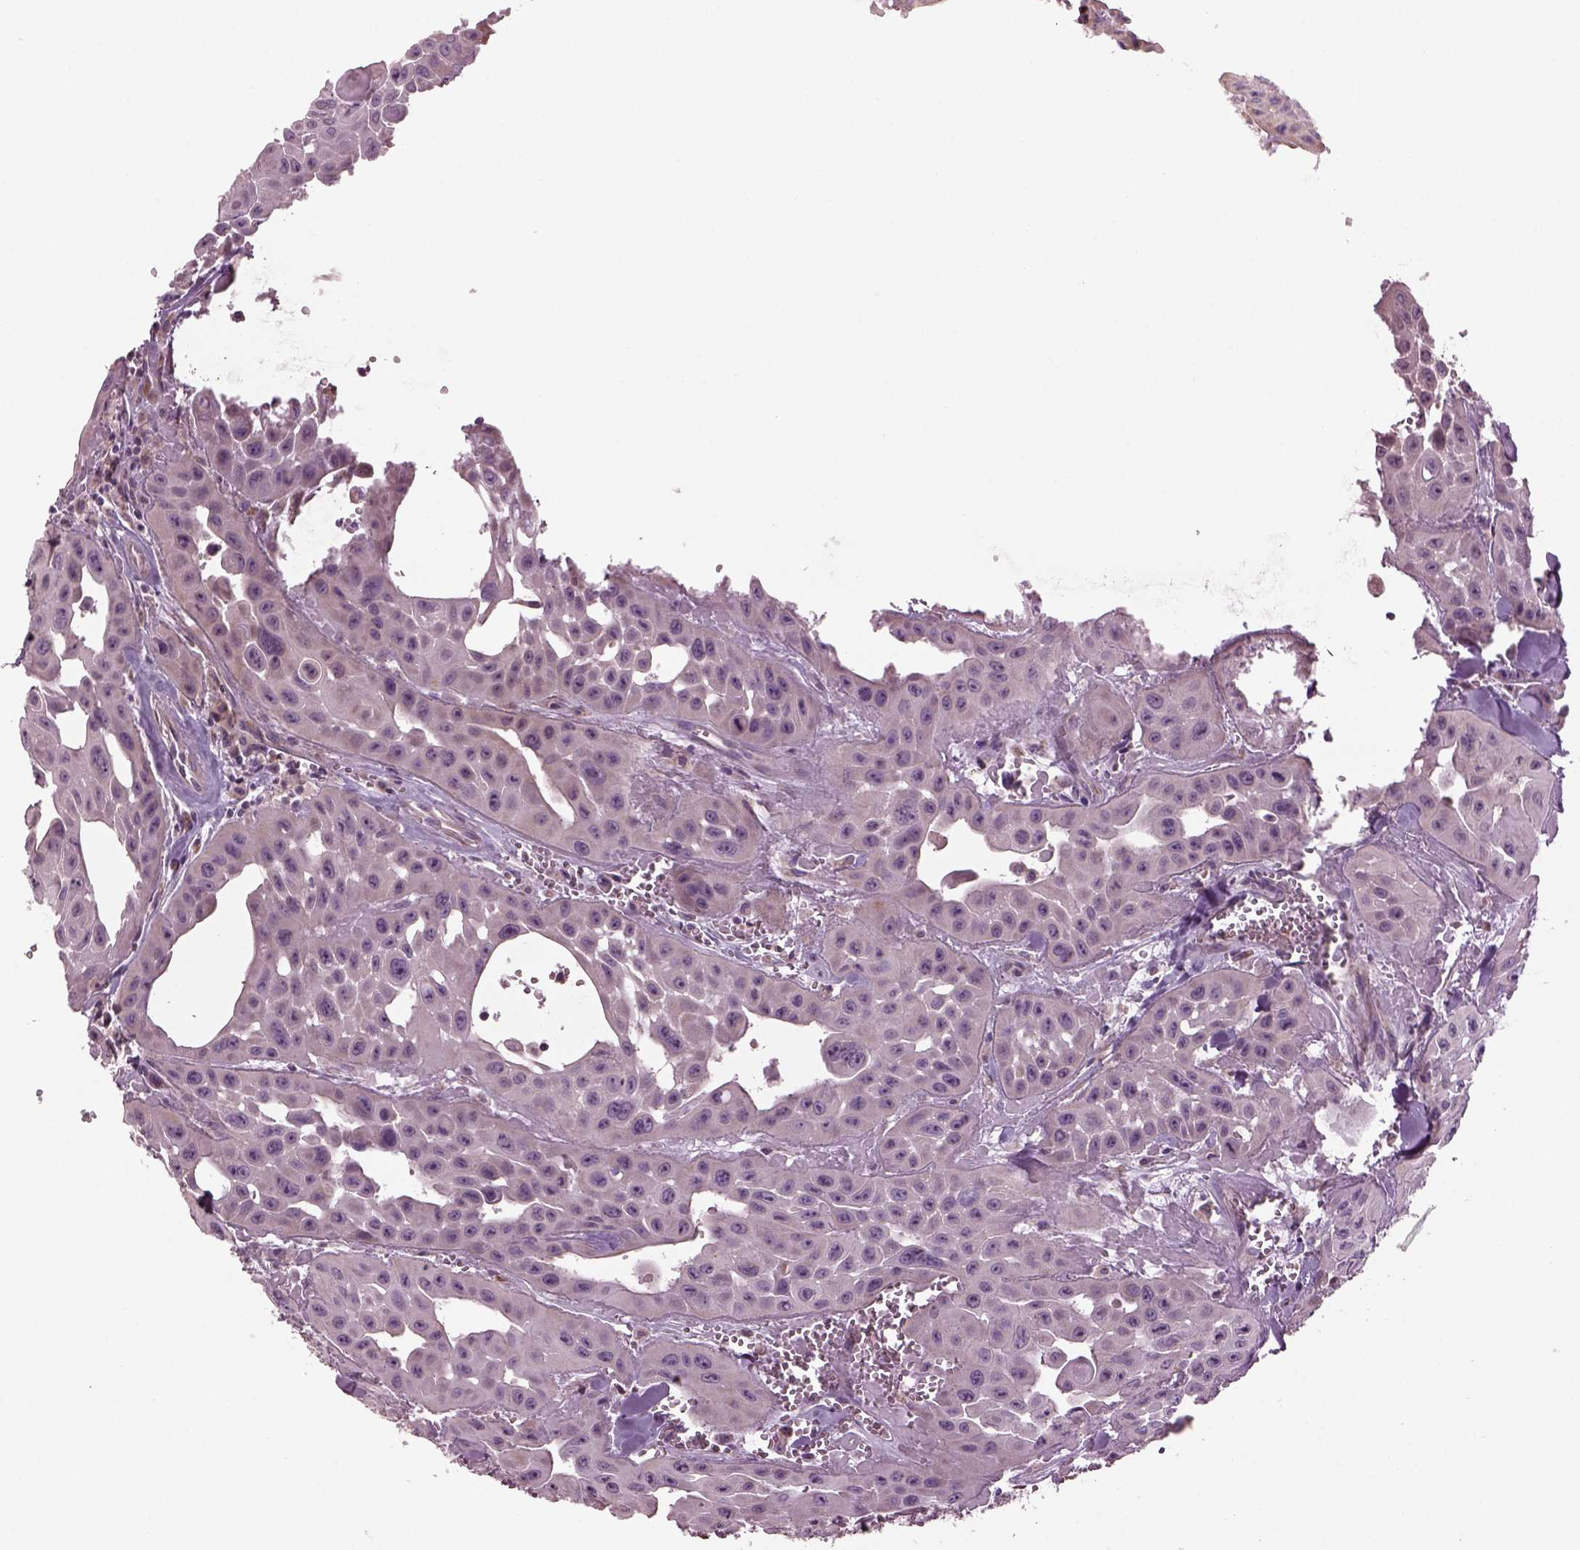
{"staining": {"intensity": "negative", "quantity": "none", "location": "none"}, "tissue": "head and neck cancer", "cell_type": "Tumor cells", "image_type": "cancer", "snomed": [{"axis": "morphology", "description": "Adenocarcinoma, NOS"}, {"axis": "topography", "description": "Head-Neck"}], "caption": "Head and neck cancer was stained to show a protein in brown. There is no significant positivity in tumor cells.", "gene": "SPATA7", "patient": {"sex": "male", "age": 73}}